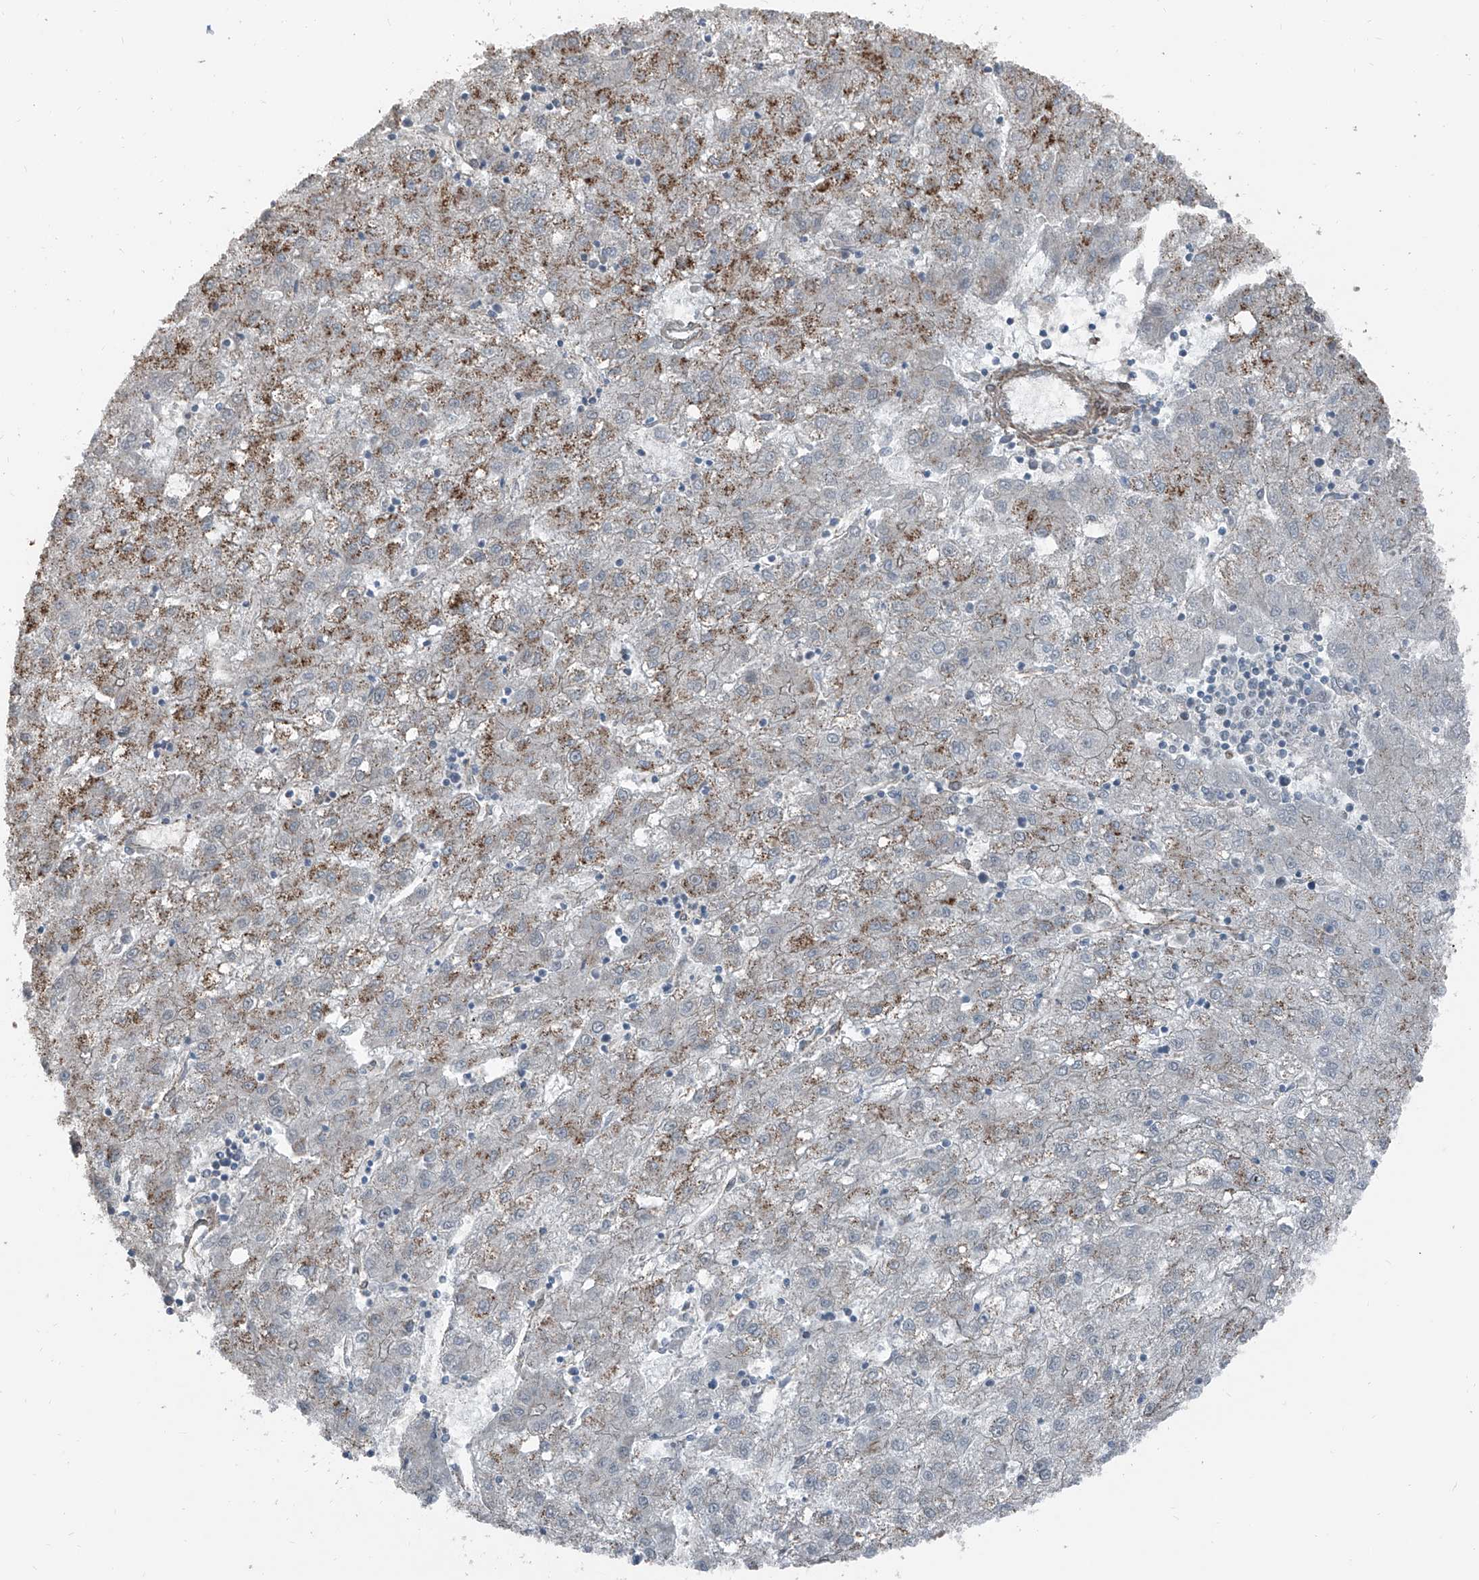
{"staining": {"intensity": "moderate", "quantity": "<25%", "location": "cytoplasmic/membranous"}, "tissue": "liver cancer", "cell_type": "Tumor cells", "image_type": "cancer", "snomed": [{"axis": "morphology", "description": "Carcinoma, Hepatocellular, NOS"}, {"axis": "topography", "description": "Liver"}], "caption": "A brown stain labels moderate cytoplasmic/membranous expression of a protein in human hepatocellular carcinoma (liver) tumor cells.", "gene": "ZNF570", "patient": {"sex": "male", "age": 72}}